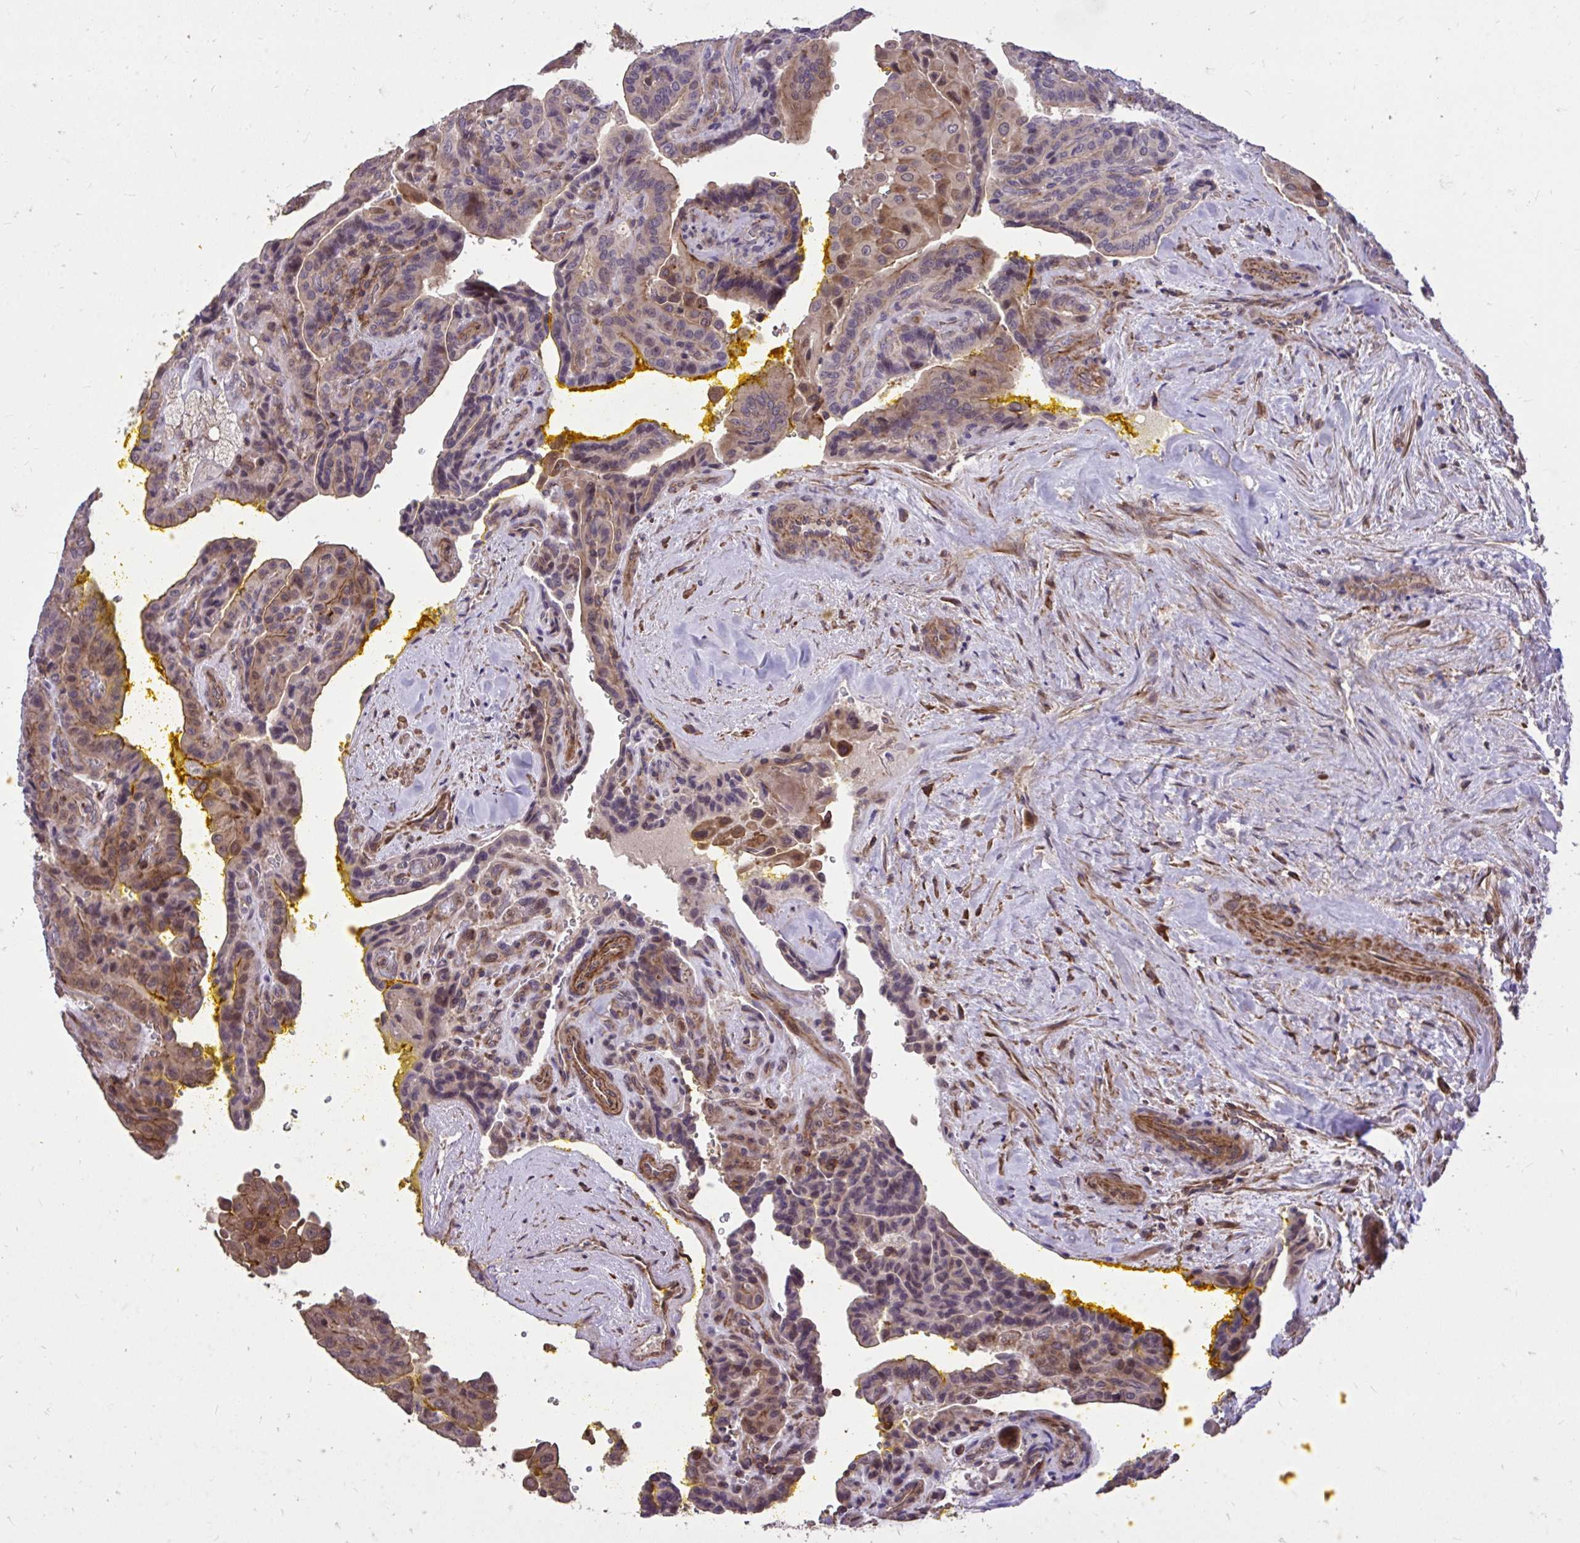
{"staining": {"intensity": "weak", "quantity": ">75%", "location": "cytoplasmic/membranous"}, "tissue": "thyroid cancer", "cell_type": "Tumor cells", "image_type": "cancer", "snomed": [{"axis": "morphology", "description": "Papillary adenocarcinoma, NOS"}, {"axis": "topography", "description": "Thyroid gland"}], "caption": "Approximately >75% of tumor cells in thyroid cancer (papillary adenocarcinoma) show weak cytoplasmic/membranous protein expression as visualized by brown immunohistochemical staining.", "gene": "IGFL2", "patient": {"sex": "male", "age": 87}}